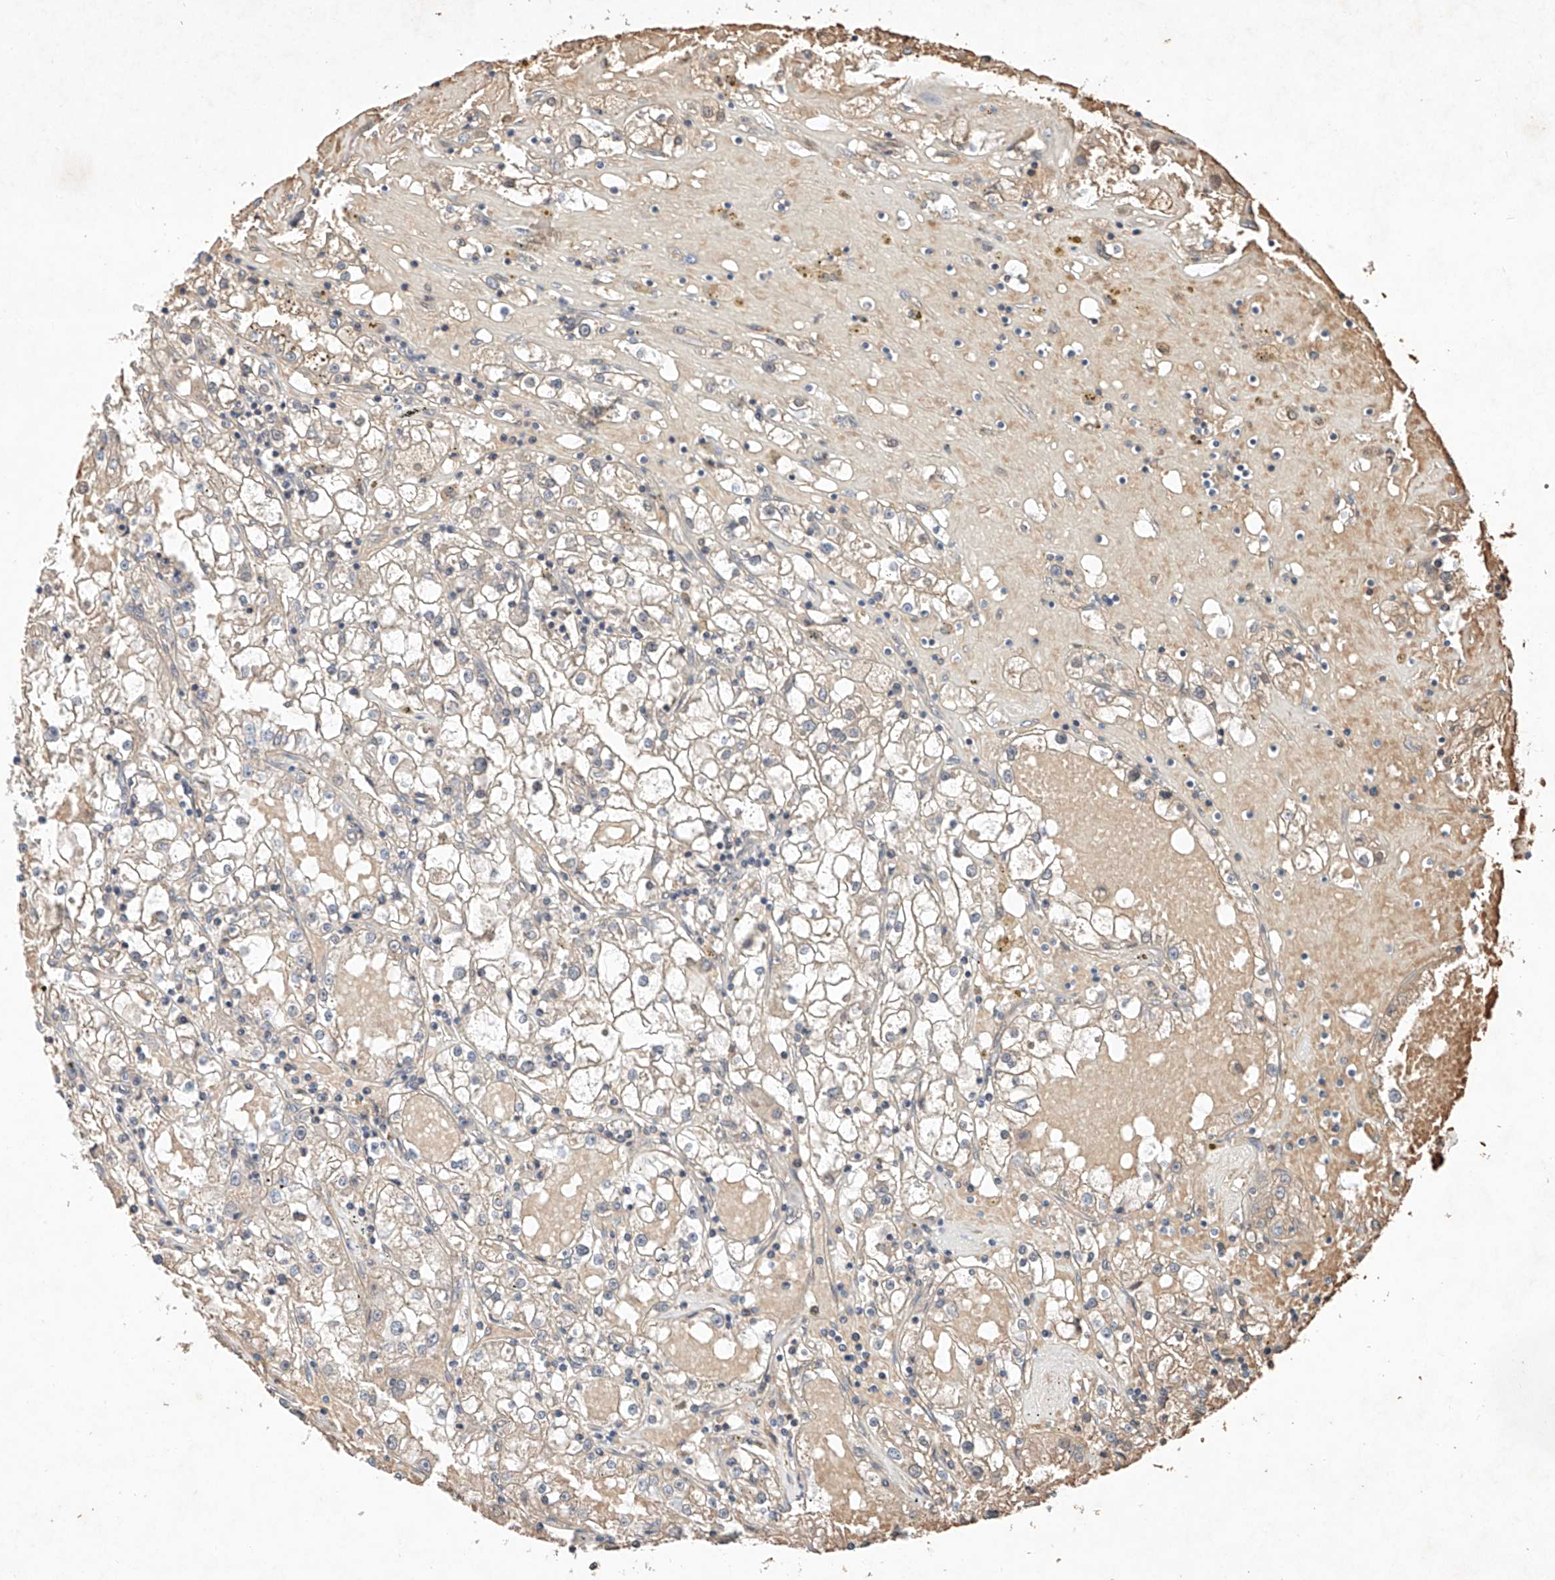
{"staining": {"intensity": "negative", "quantity": "none", "location": "none"}, "tissue": "renal cancer", "cell_type": "Tumor cells", "image_type": "cancer", "snomed": [{"axis": "morphology", "description": "Adenocarcinoma, NOS"}, {"axis": "topography", "description": "Kidney"}], "caption": "DAB immunohistochemical staining of renal cancer (adenocarcinoma) exhibits no significant staining in tumor cells. (Stains: DAB IHC with hematoxylin counter stain, Microscopy: brightfield microscopy at high magnification).", "gene": "FASTK", "patient": {"sex": "male", "age": 56}}